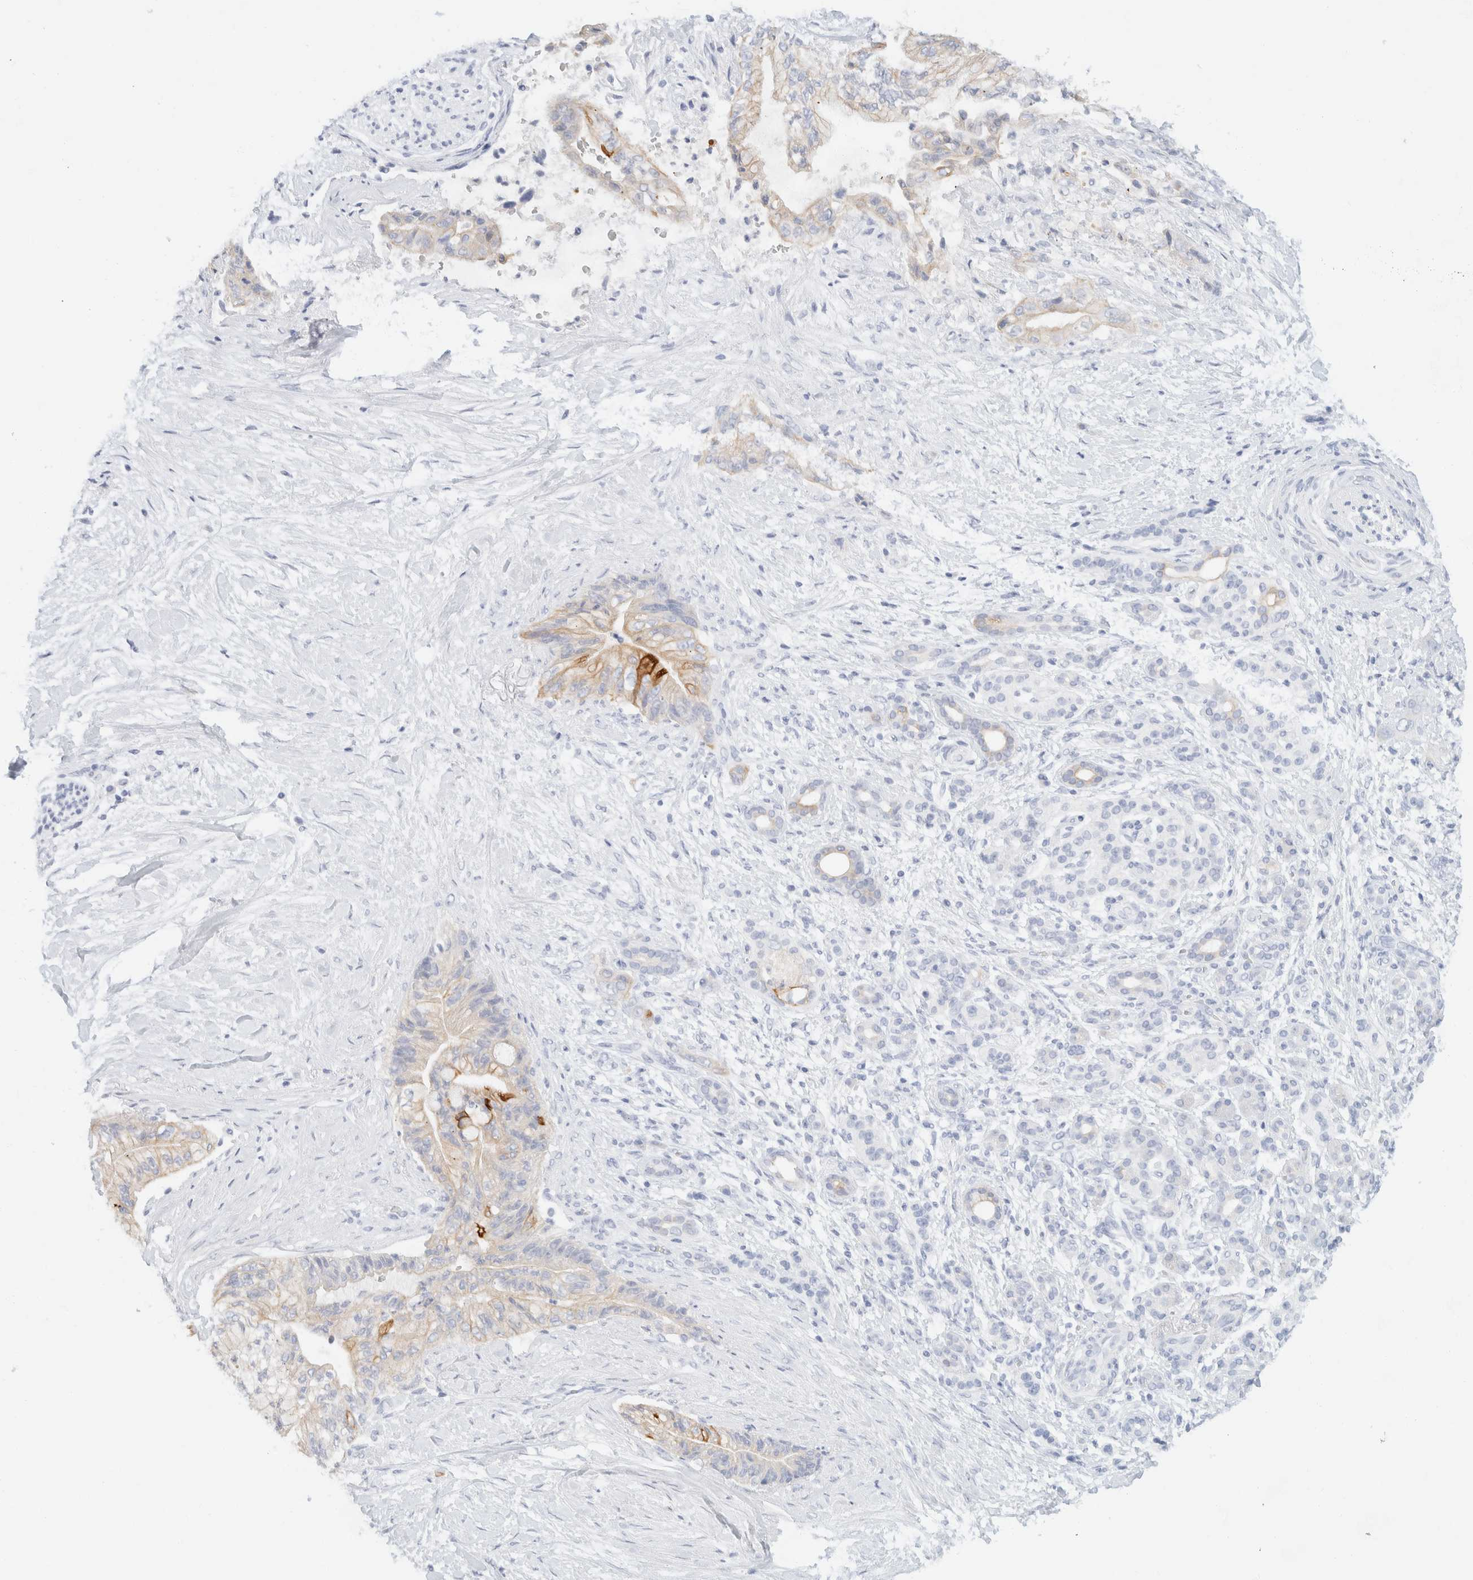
{"staining": {"intensity": "strong", "quantity": "<25%", "location": "cytoplasmic/membranous"}, "tissue": "pancreatic cancer", "cell_type": "Tumor cells", "image_type": "cancer", "snomed": [{"axis": "morphology", "description": "Adenocarcinoma, NOS"}, {"axis": "topography", "description": "Pancreas"}], "caption": "Pancreatic cancer (adenocarcinoma) stained with a brown dye exhibits strong cytoplasmic/membranous positive expression in about <25% of tumor cells.", "gene": "KRT20", "patient": {"sex": "male", "age": 59}}